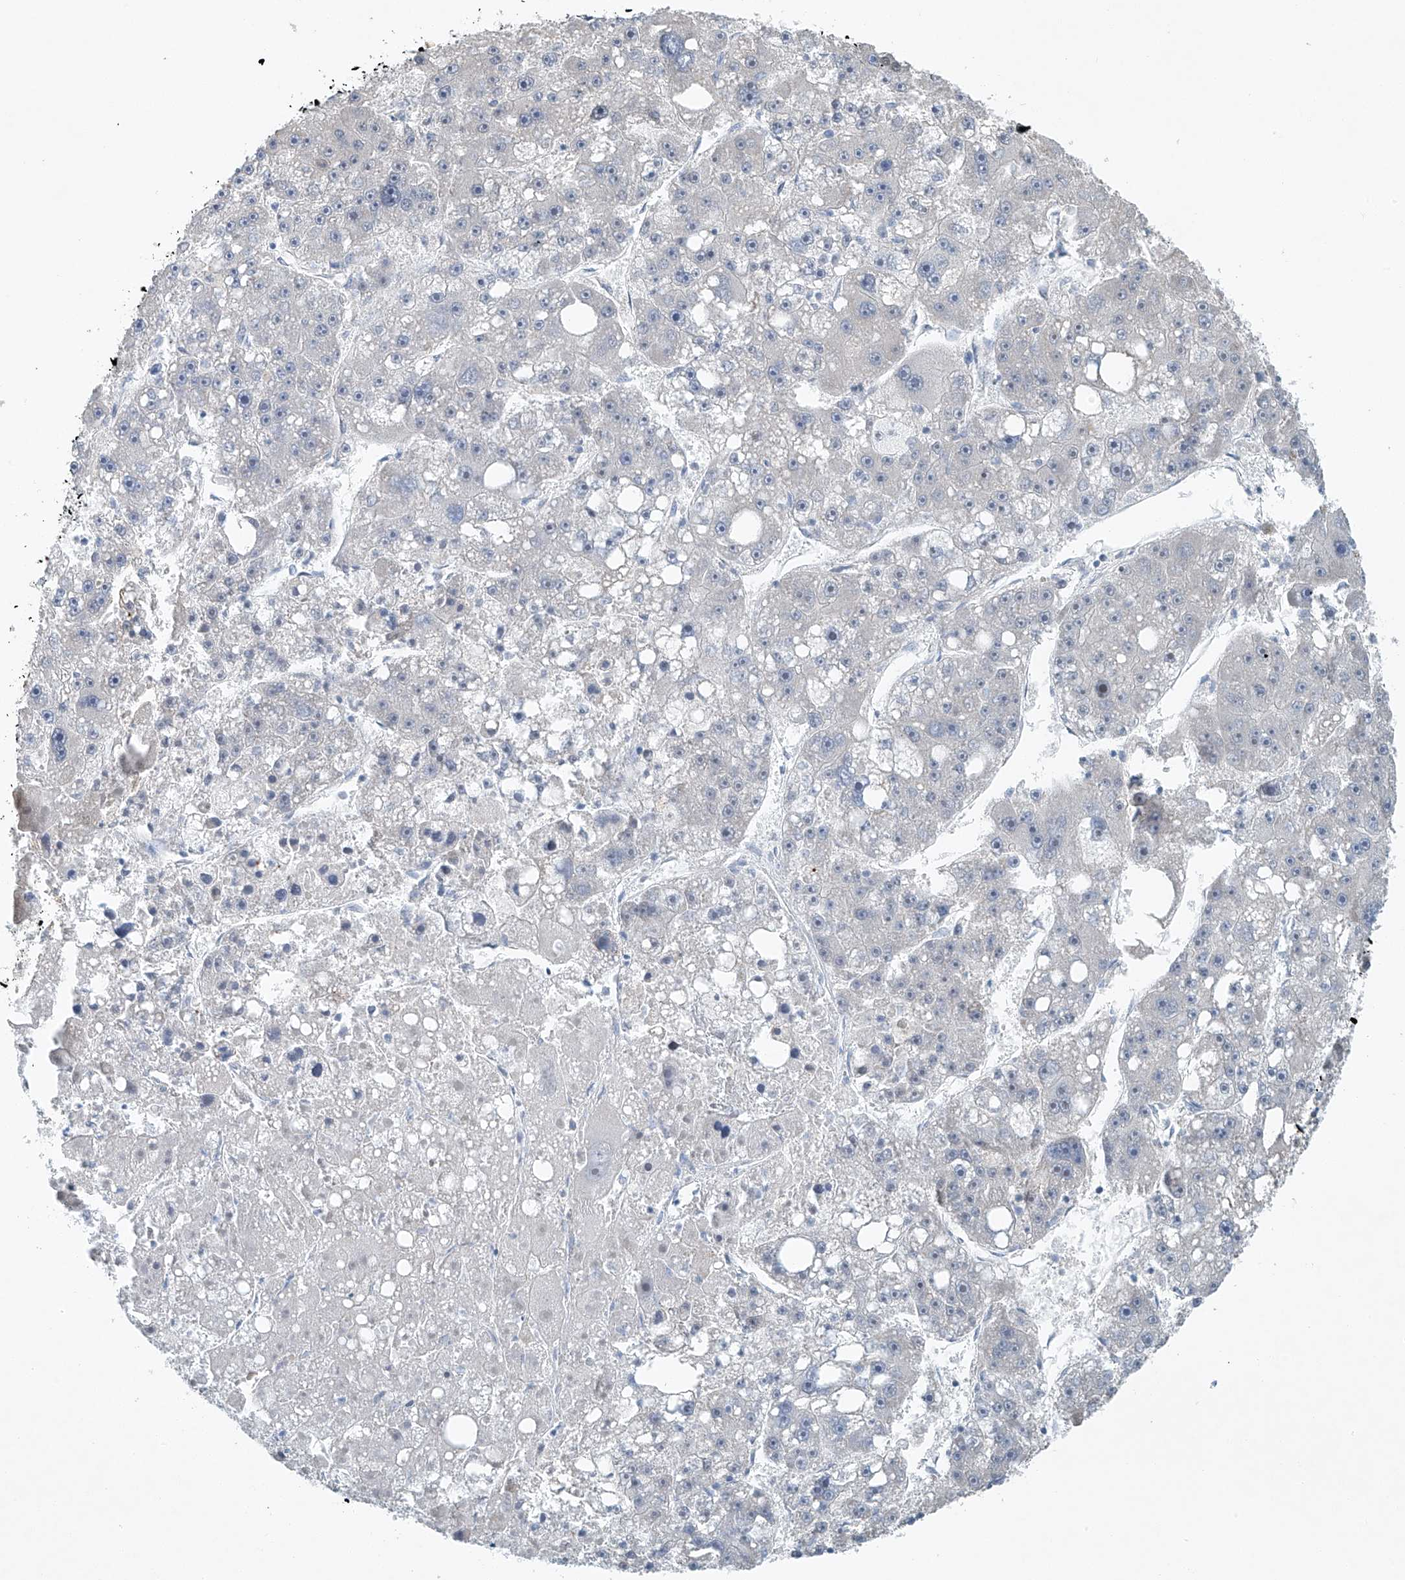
{"staining": {"intensity": "weak", "quantity": "<25%", "location": "nuclear"}, "tissue": "liver cancer", "cell_type": "Tumor cells", "image_type": "cancer", "snomed": [{"axis": "morphology", "description": "Carcinoma, Hepatocellular, NOS"}, {"axis": "topography", "description": "Liver"}], "caption": "High magnification brightfield microscopy of liver cancer (hepatocellular carcinoma) stained with DAB (brown) and counterstained with hematoxylin (blue): tumor cells show no significant positivity.", "gene": "TAF8", "patient": {"sex": "female", "age": 61}}